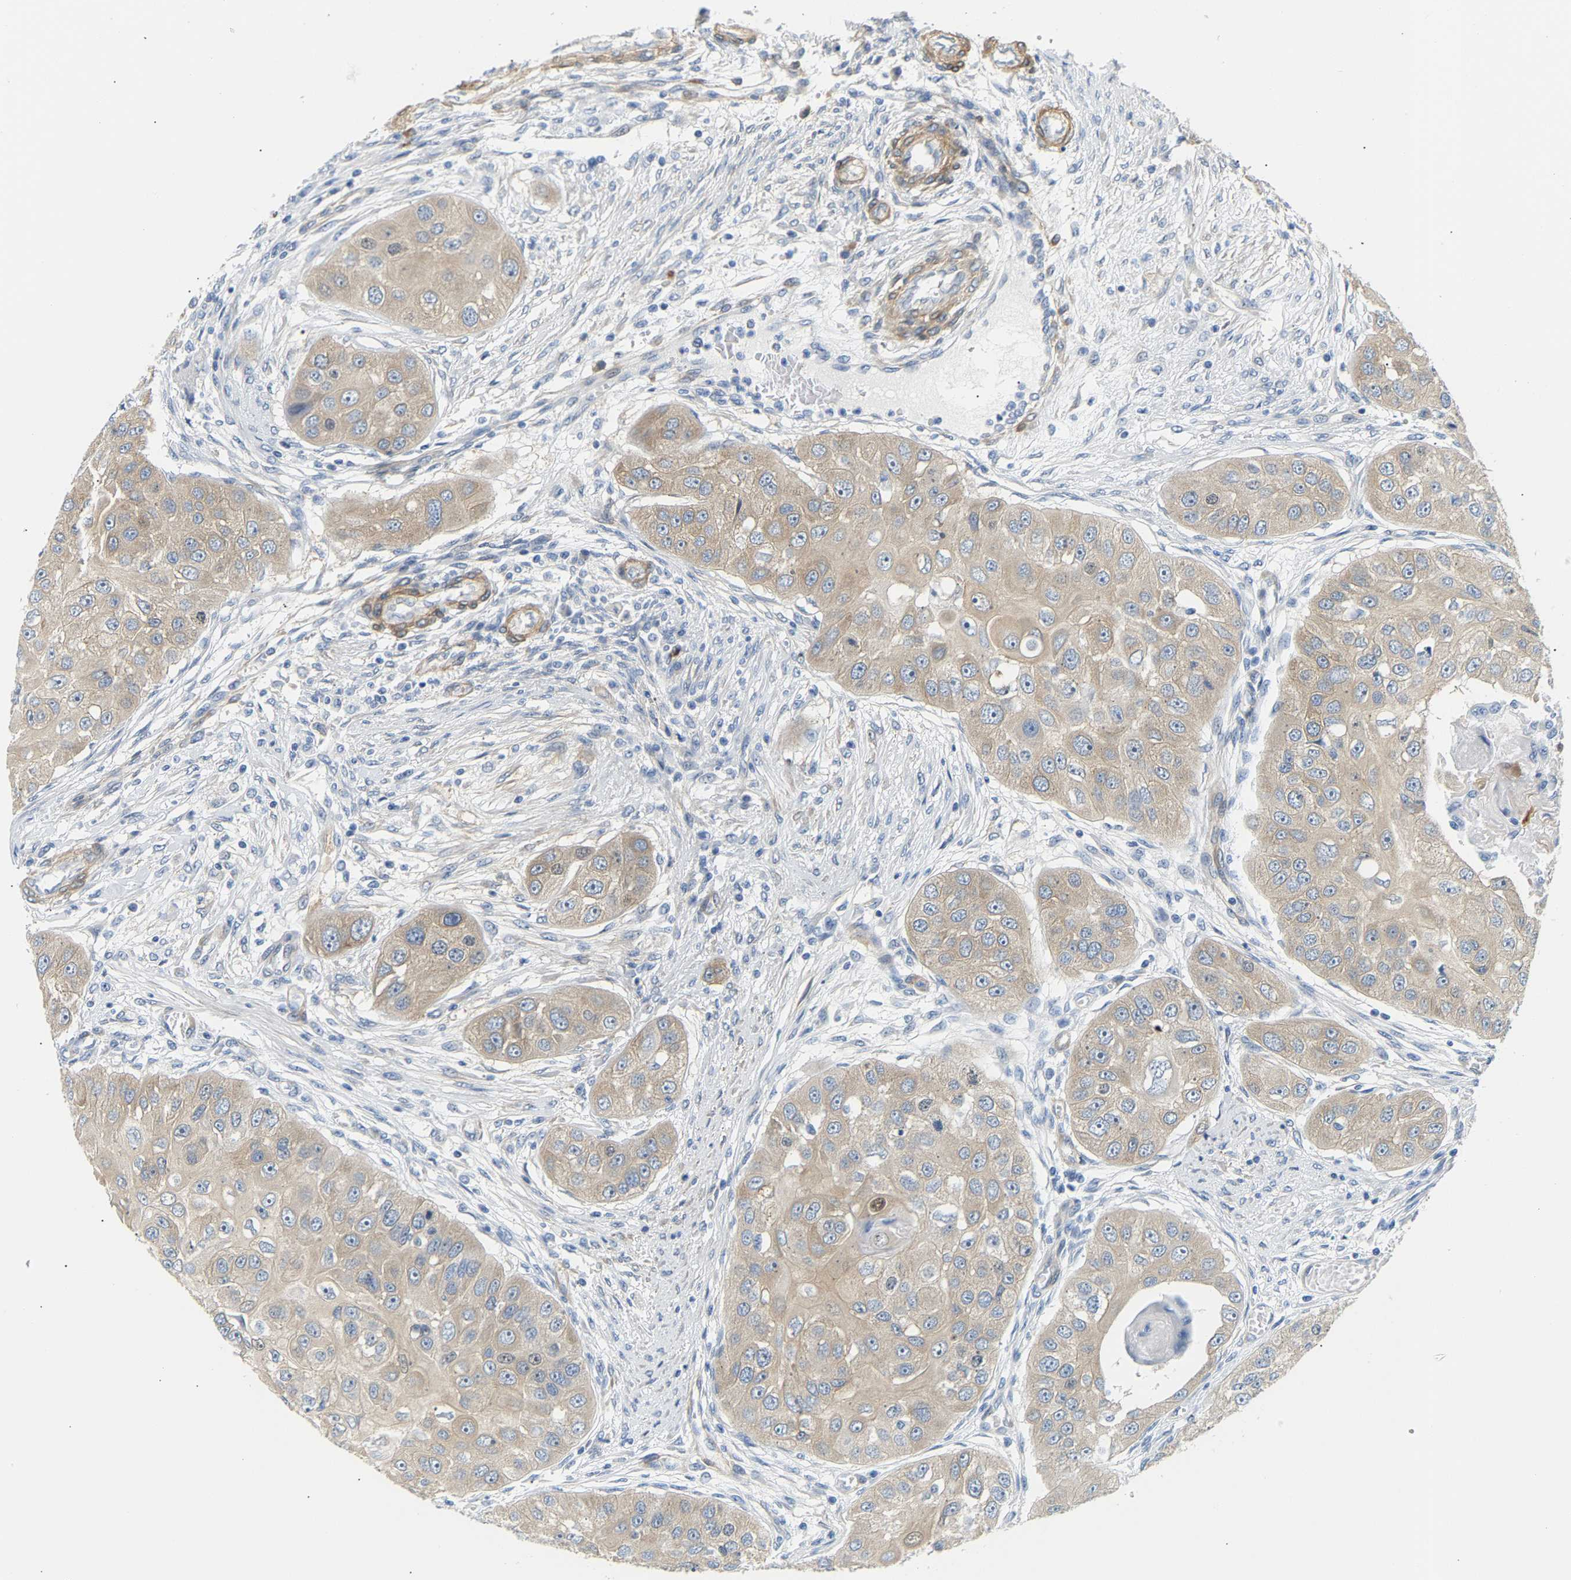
{"staining": {"intensity": "weak", "quantity": "<25%", "location": "cytoplasmic/membranous"}, "tissue": "head and neck cancer", "cell_type": "Tumor cells", "image_type": "cancer", "snomed": [{"axis": "morphology", "description": "Normal tissue, NOS"}, {"axis": "morphology", "description": "Squamous cell carcinoma, NOS"}, {"axis": "topography", "description": "Skeletal muscle"}, {"axis": "topography", "description": "Head-Neck"}], "caption": "This is a micrograph of IHC staining of head and neck cancer, which shows no positivity in tumor cells. (DAB (3,3'-diaminobenzidine) immunohistochemistry visualized using brightfield microscopy, high magnification).", "gene": "PAWR", "patient": {"sex": "male", "age": 51}}